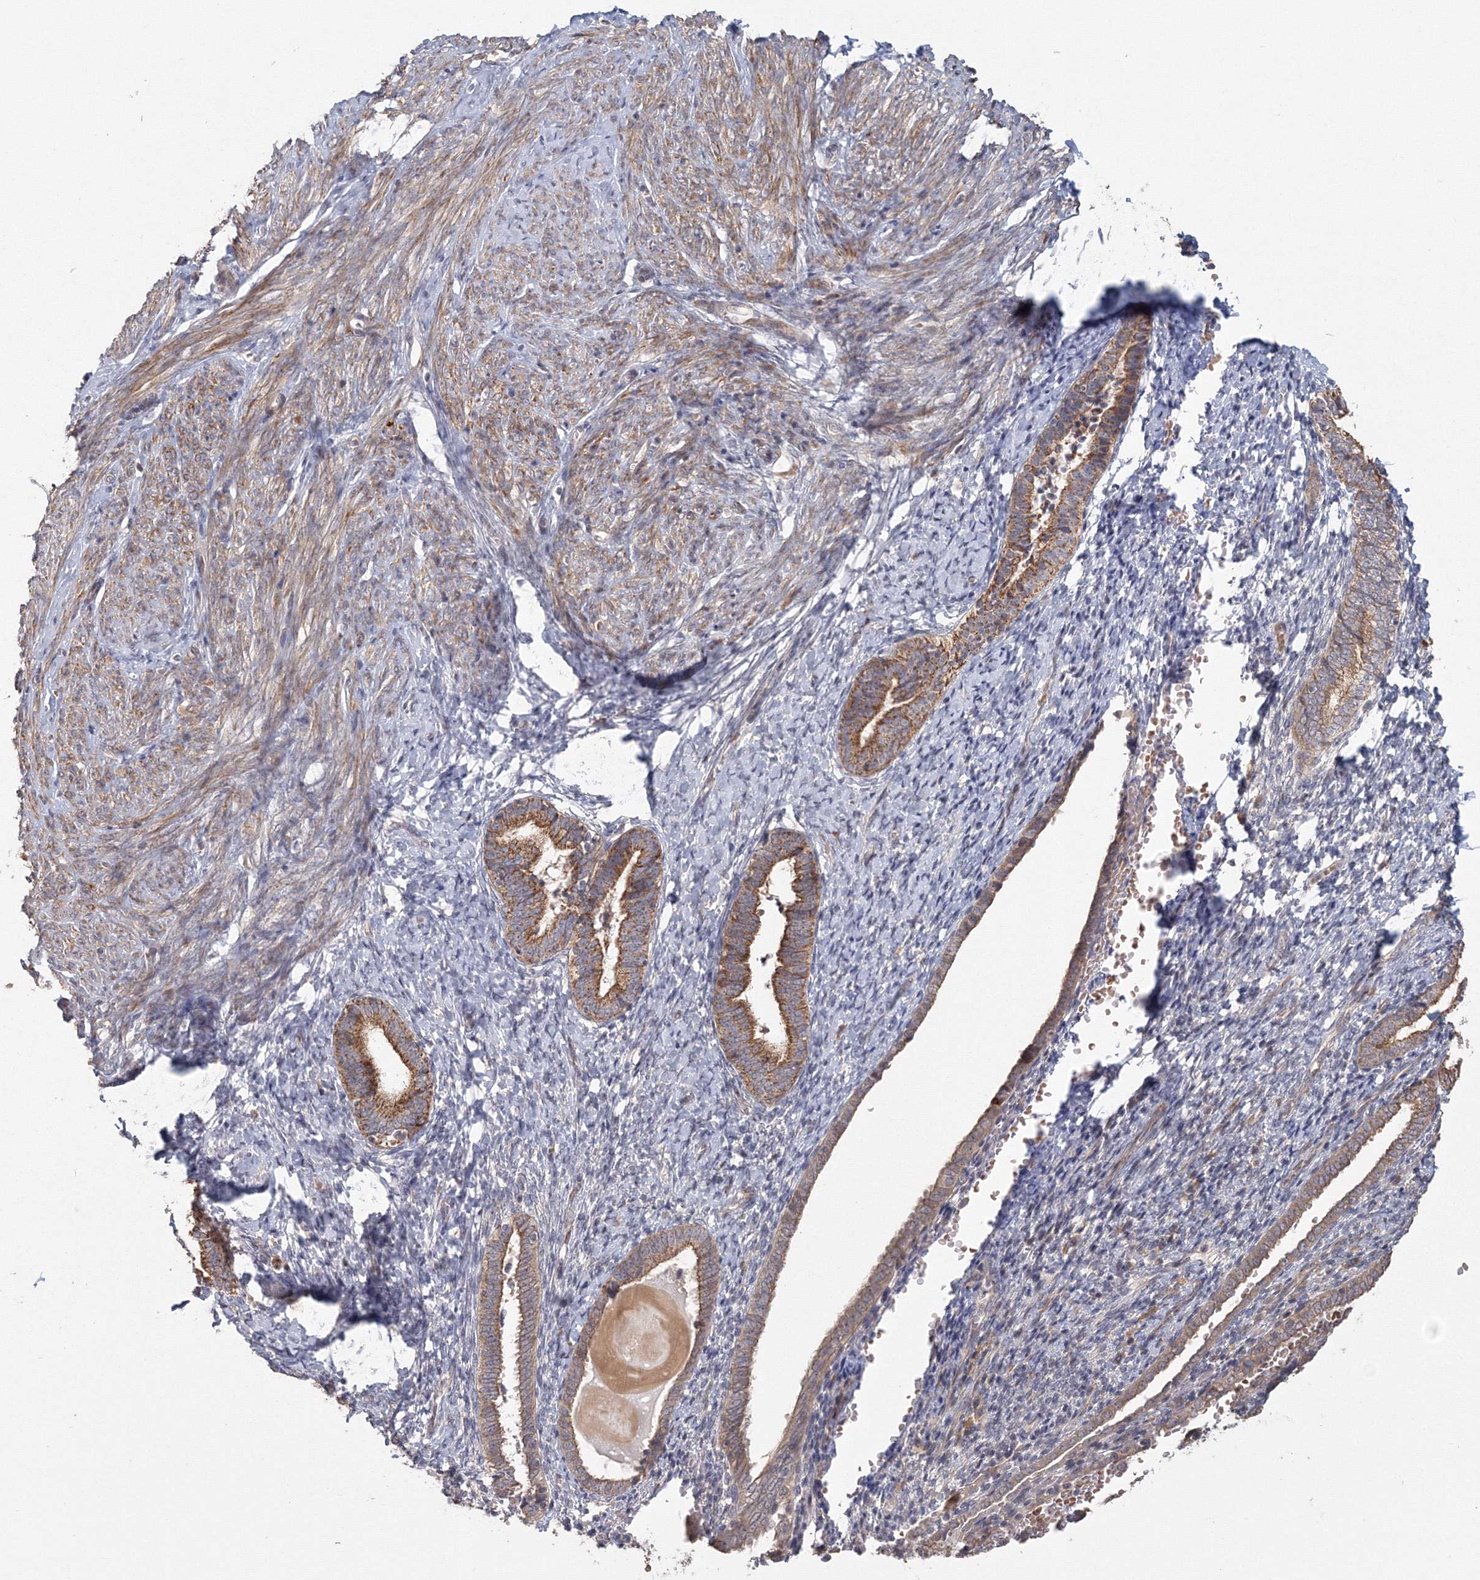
{"staining": {"intensity": "negative", "quantity": "none", "location": "none"}, "tissue": "endometrium", "cell_type": "Cells in endometrial stroma", "image_type": "normal", "snomed": [{"axis": "morphology", "description": "Normal tissue, NOS"}, {"axis": "topography", "description": "Endometrium"}], "caption": "IHC of benign human endometrium exhibits no positivity in cells in endometrial stroma.", "gene": "TACC2", "patient": {"sex": "female", "age": 72}}